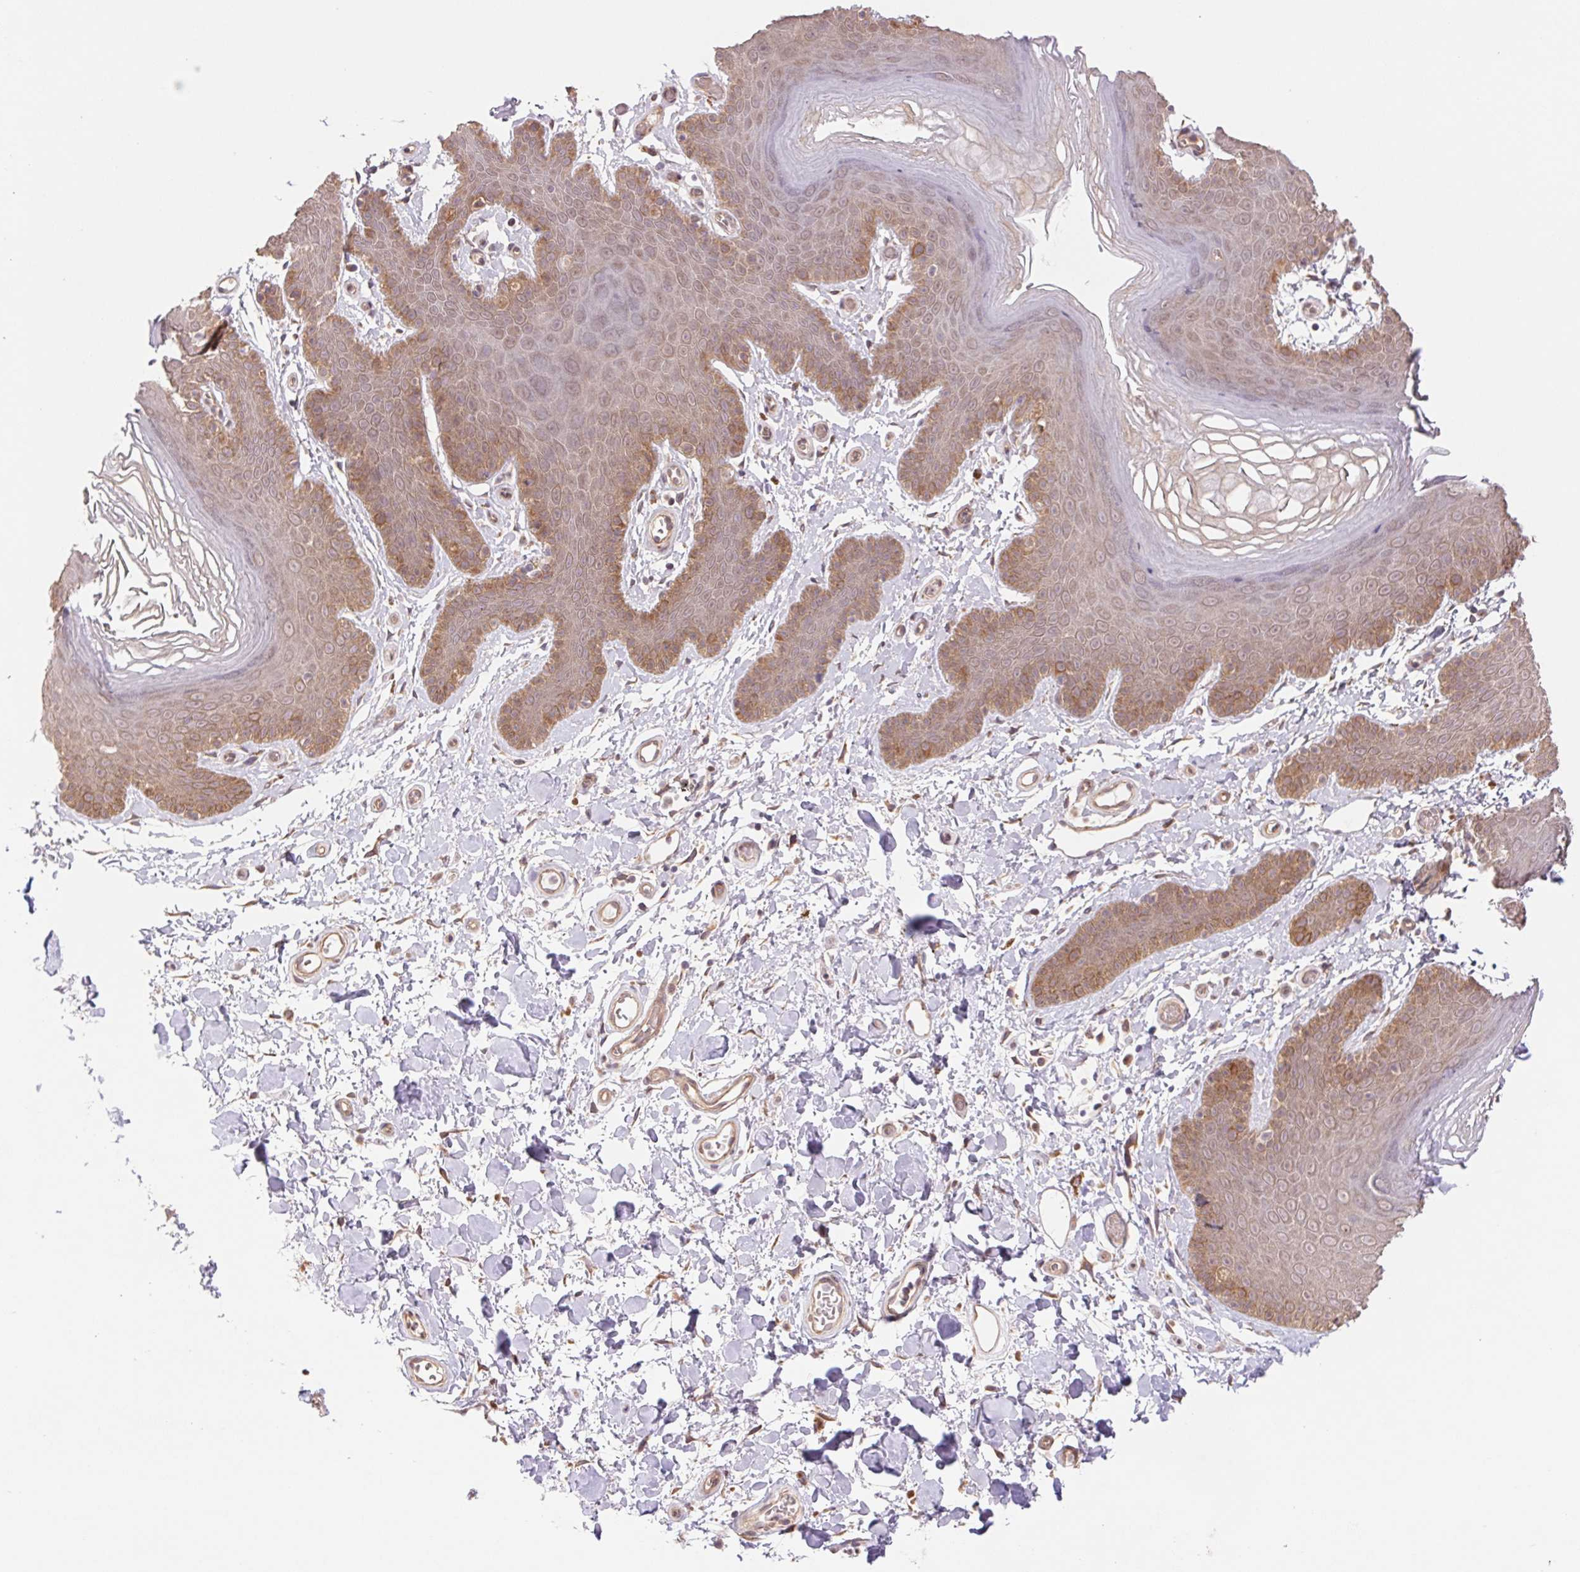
{"staining": {"intensity": "weak", "quantity": "25%-75%", "location": "cytoplasmic/membranous"}, "tissue": "skin", "cell_type": "Epidermal cells", "image_type": "normal", "snomed": [{"axis": "morphology", "description": "Normal tissue, NOS"}, {"axis": "topography", "description": "Anal"}], "caption": "Brown immunohistochemical staining in normal skin reveals weak cytoplasmic/membranous staining in about 25%-75% of epidermal cells. The staining was performed using DAB, with brown indicating positive protein expression. Nuclei are stained blue with hematoxylin.", "gene": "RRM1", "patient": {"sex": "male", "age": 53}}